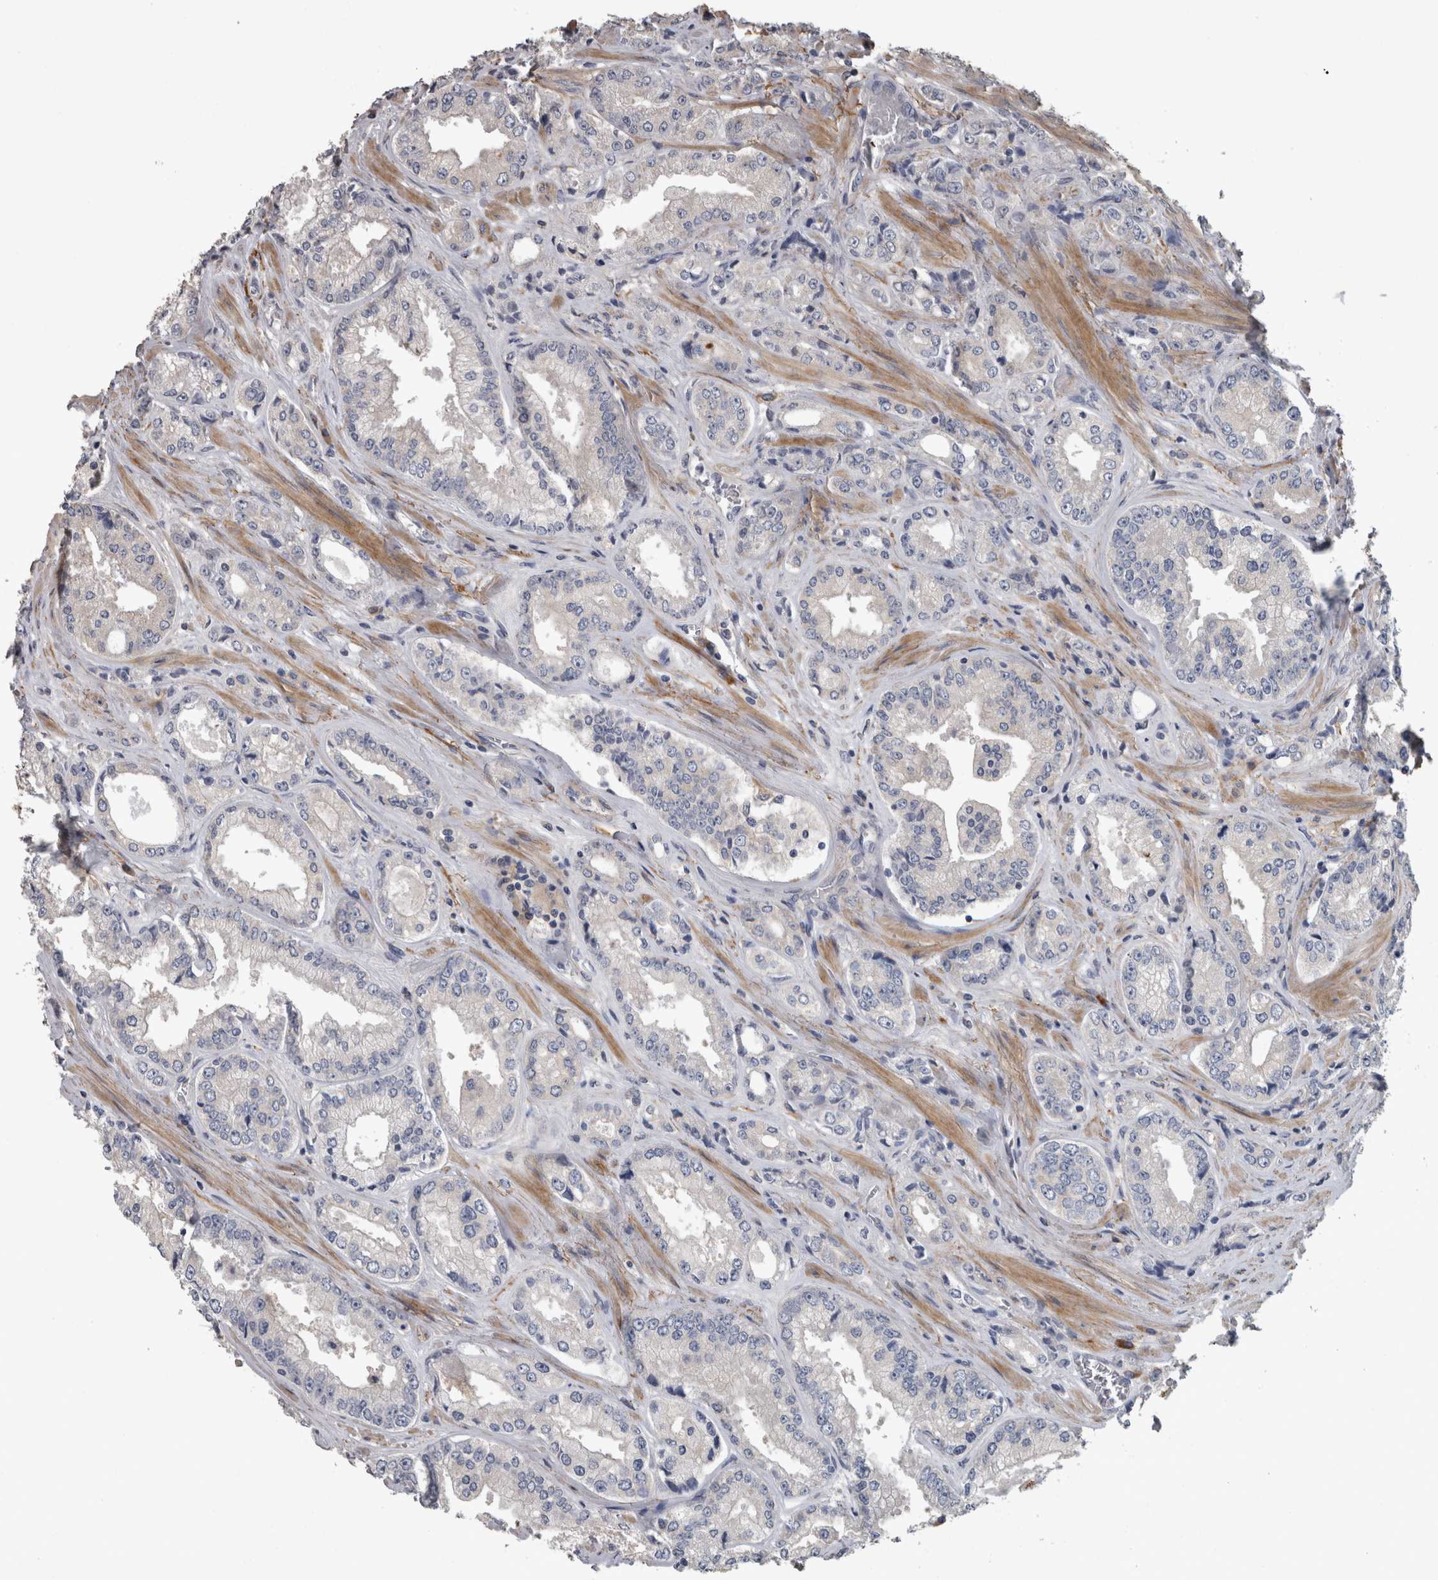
{"staining": {"intensity": "negative", "quantity": "none", "location": "none"}, "tissue": "prostate cancer", "cell_type": "Tumor cells", "image_type": "cancer", "snomed": [{"axis": "morphology", "description": "Adenocarcinoma, High grade"}, {"axis": "topography", "description": "Prostate"}], "caption": "Photomicrograph shows no significant protein staining in tumor cells of adenocarcinoma (high-grade) (prostate).", "gene": "EFEMP2", "patient": {"sex": "male", "age": 61}}